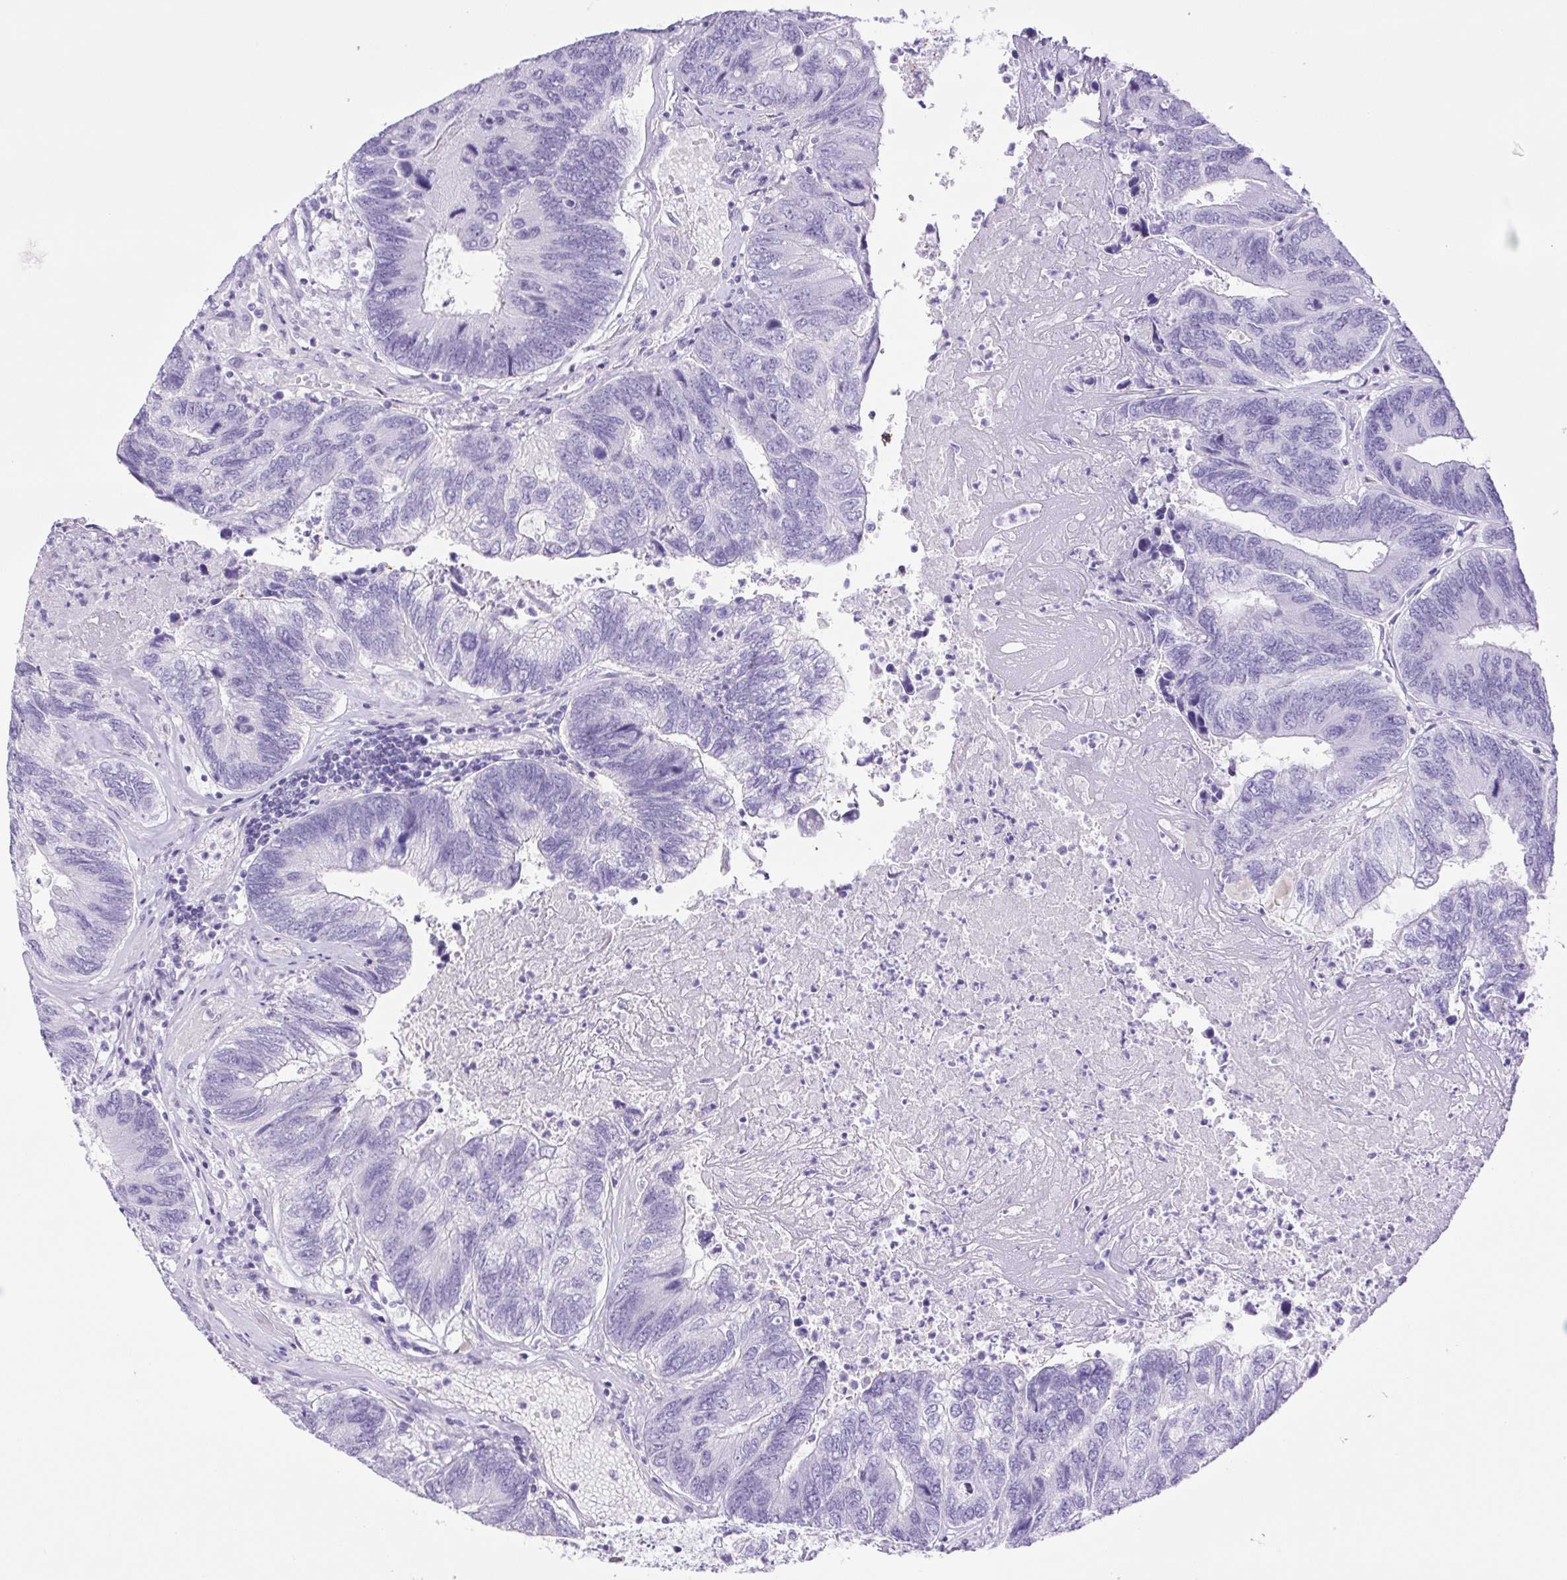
{"staining": {"intensity": "negative", "quantity": "none", "location": "none"}, "tissue": "colorectal cancer", "cell_type": "Tumor cells", "image_type": "cancer", "snomed": [{"axis": "morphology", "description": "Adenocarcinoma, NOS"}, {"axis": "topography", "description": "Colon"}], "caption": "Histopathology image shows no protein expression in tumor cells of colorectal cancer tissue. (IHC, brightfield microscopy, high magnification).", "gene": "CDSN", "patient": {"sex": "female", "age": 67}}